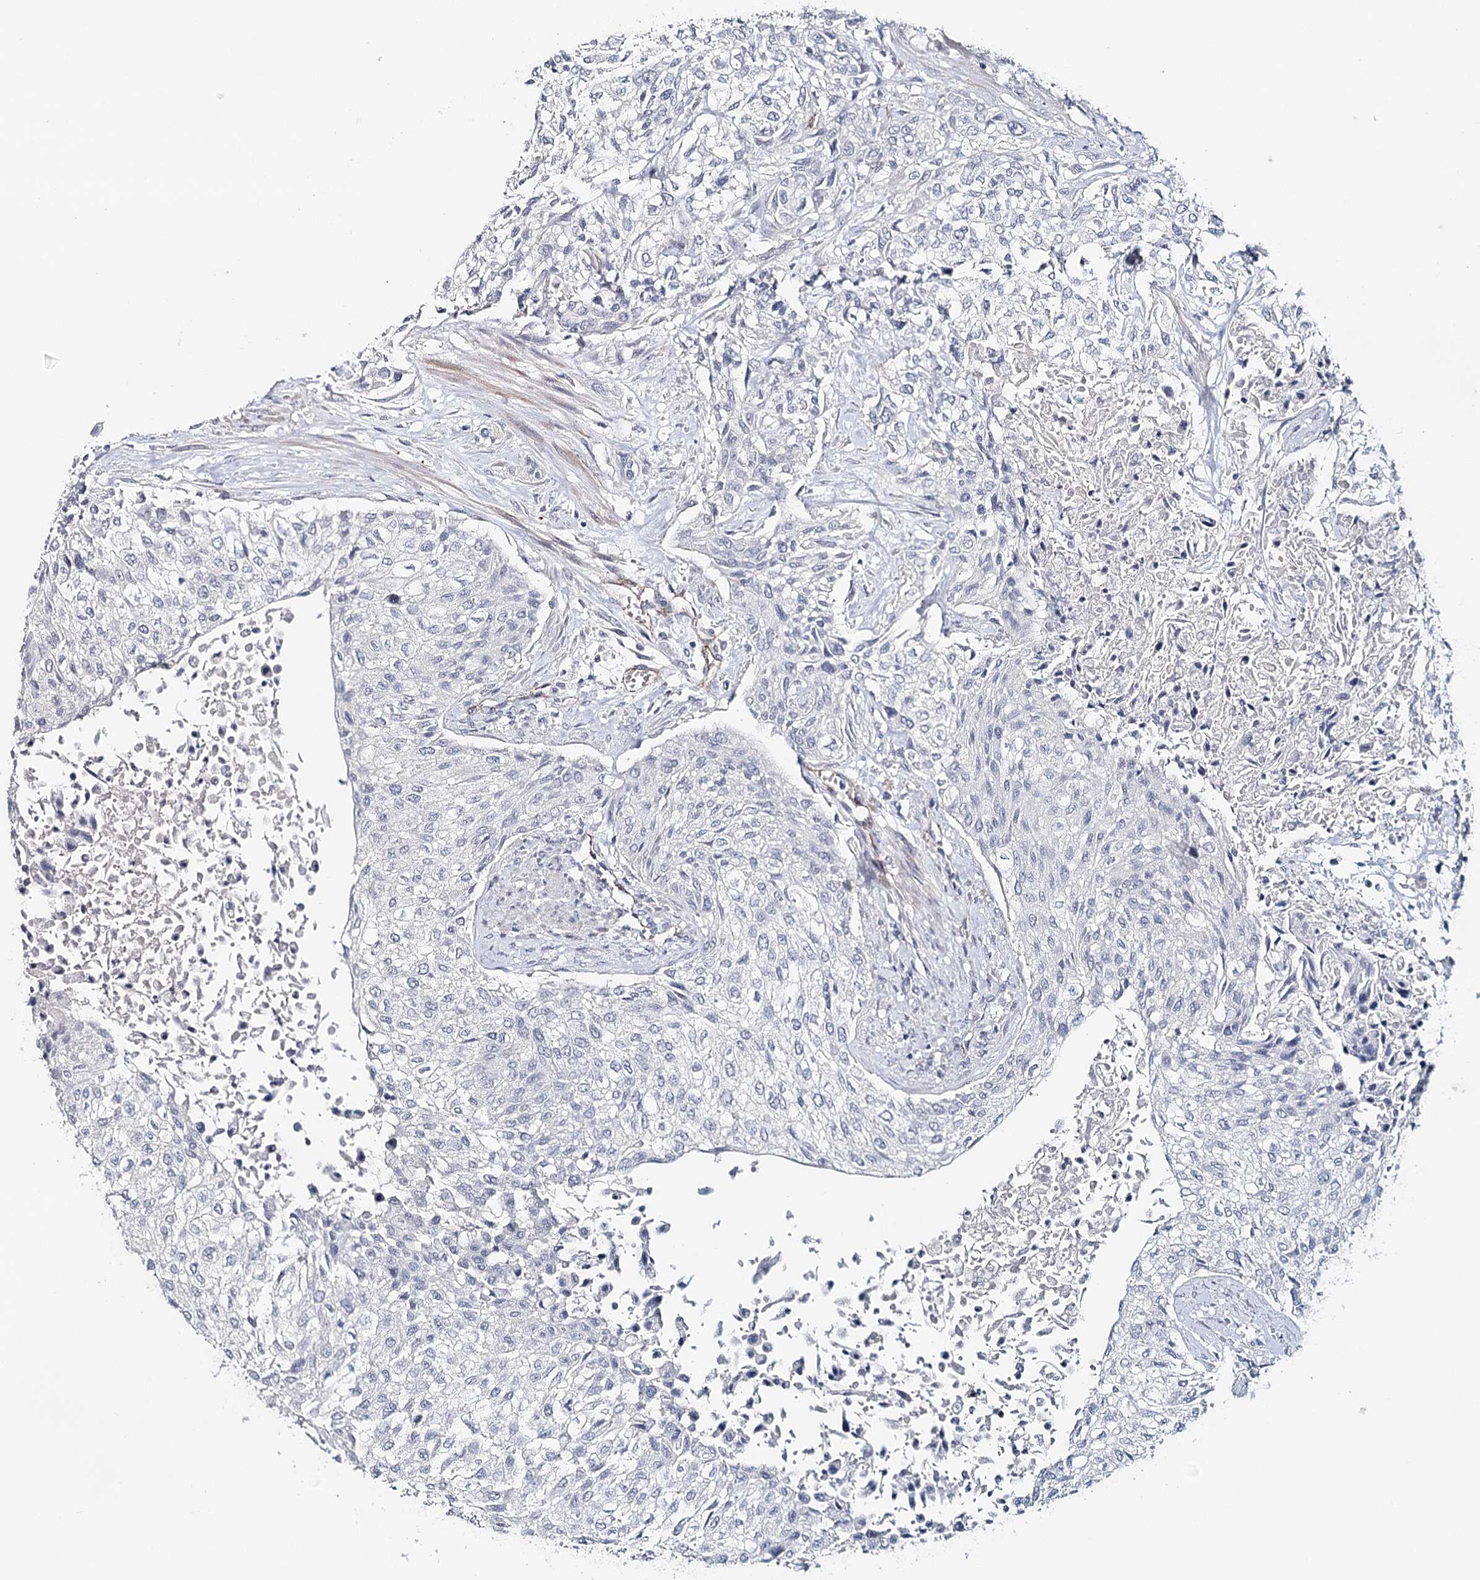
{"staining": {"intensity": "negative", "quantity": "none", "location": "none"}, "tissue": "urothelial cancer", "cell_type": "Tumor cells", "image_type": "cancer", "snomed": [{"axis": "morphology", "description": "Normal tissue, NOS"}, {"axis": "morphology", "description": "Urothelial carcinoma, NOS"}, {"axis": "topography", "description": "Urinary bladder"}, {"axis": "topography", "description": "Peripheral nerve tissue"}], "caption": "High magnification brightfield microscopy of urothelial cancer stained with DAB (brown) and counterstained with hematoxylin (blue): tumor cells show no significant expression. (Stains: DAB (3,3'-diaminobenzidine) immunohistochemistry with hematoxylin counter stain, Microscopy: brightfield microscopy at high magnification).", "gene": "SYNPO", "patient": {"sex": "male", "age": 35}}